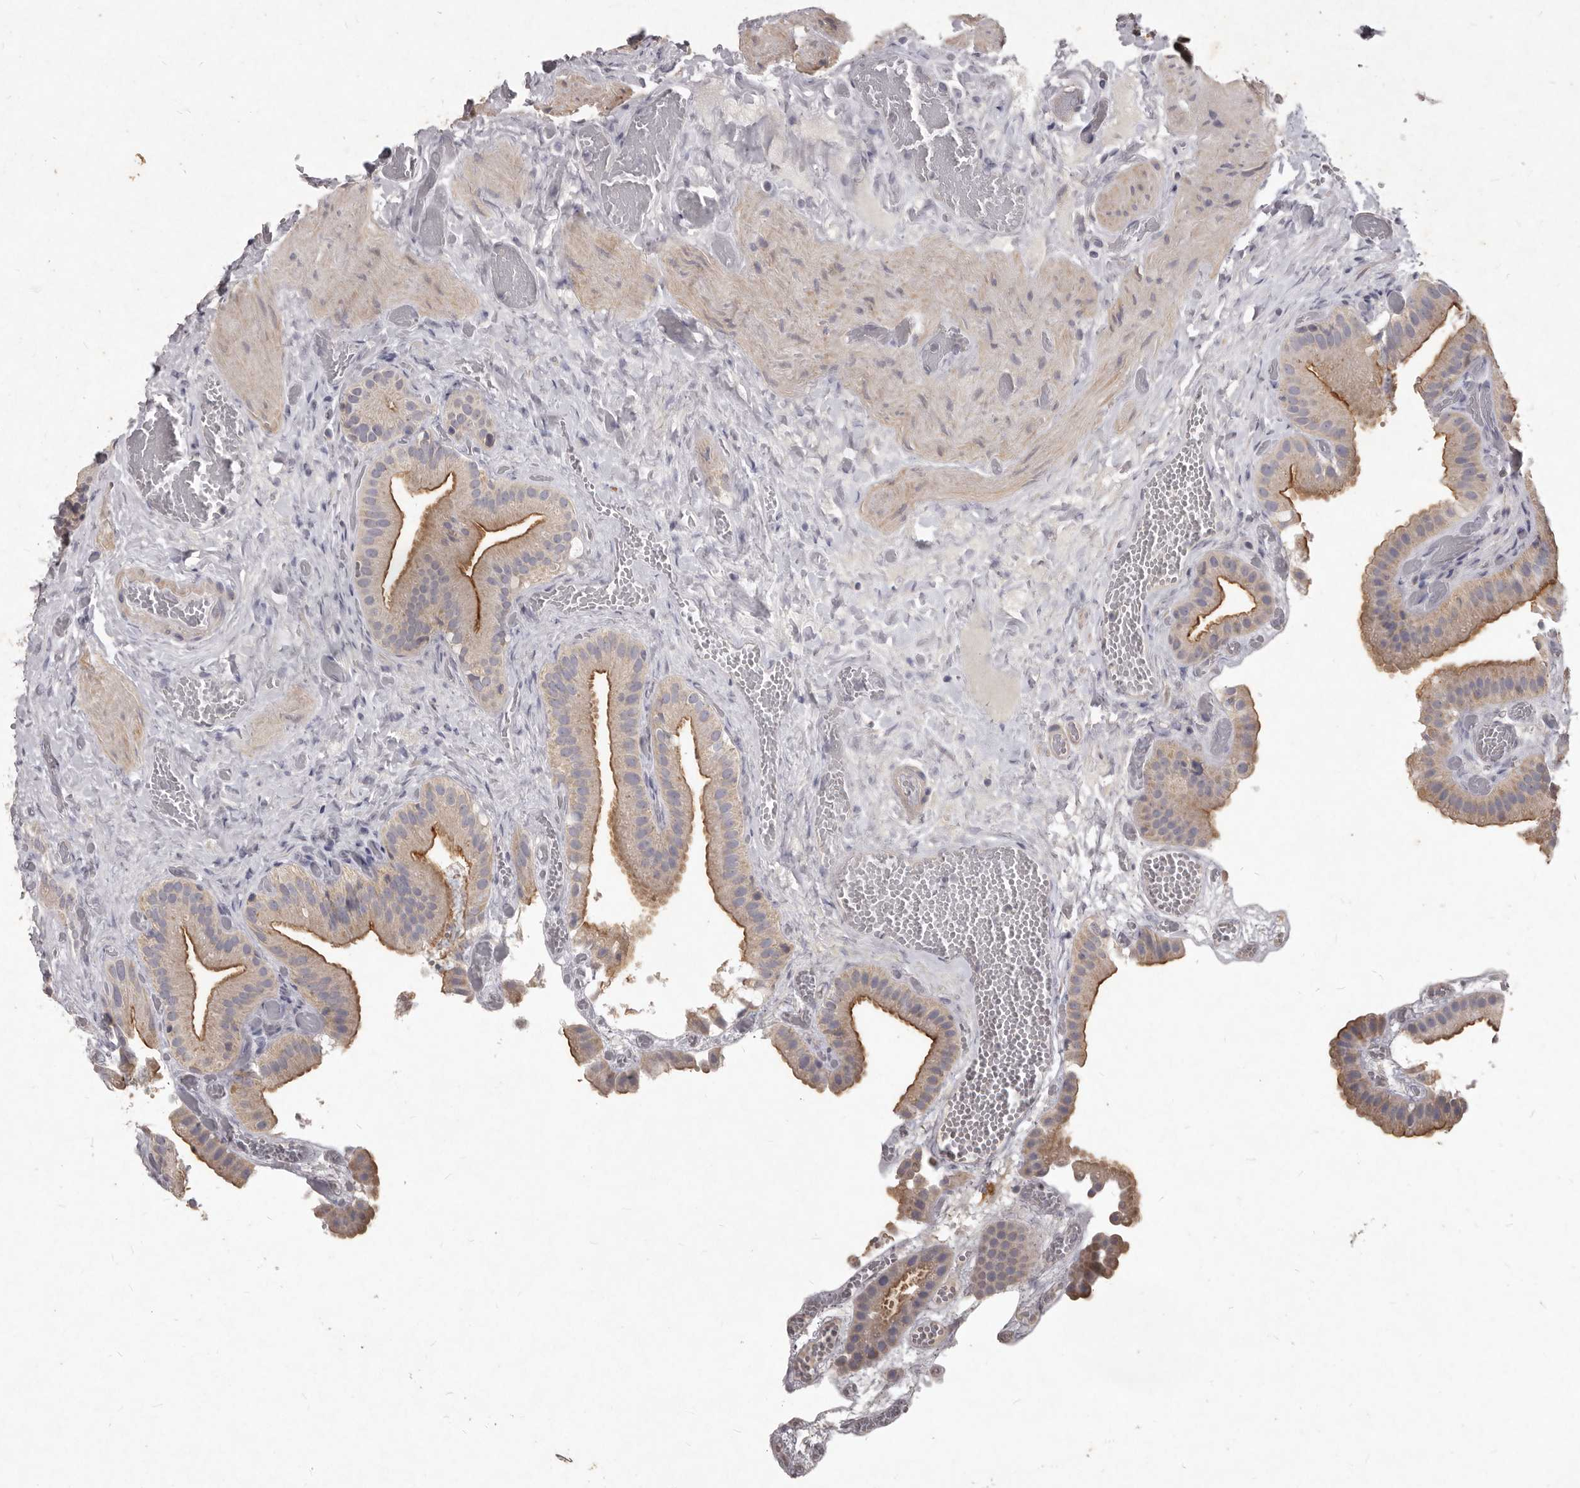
{"staining": {"intensity": "moderate", "quantity": "25%-75%", "location": "cytoplasmic/membranous"}, "tissue": "gallbladder", "cell_type": "Glandular cells", "image_type": "normal", "snomed": [{"axis": "morphology", "description": "Normal tissue, NOS"}, {"axis": "topography", "description": "Gallbladder"}], "caption": "Moderate cytoplasmic/membranous positivity for a protein is appreciated in approximately 25%-75% of glandular cells of normal gallbladder using immunohistochemistry (IHC).", "gene": "GPRC5C", "patient": {"sex": "female", "age": 64}}